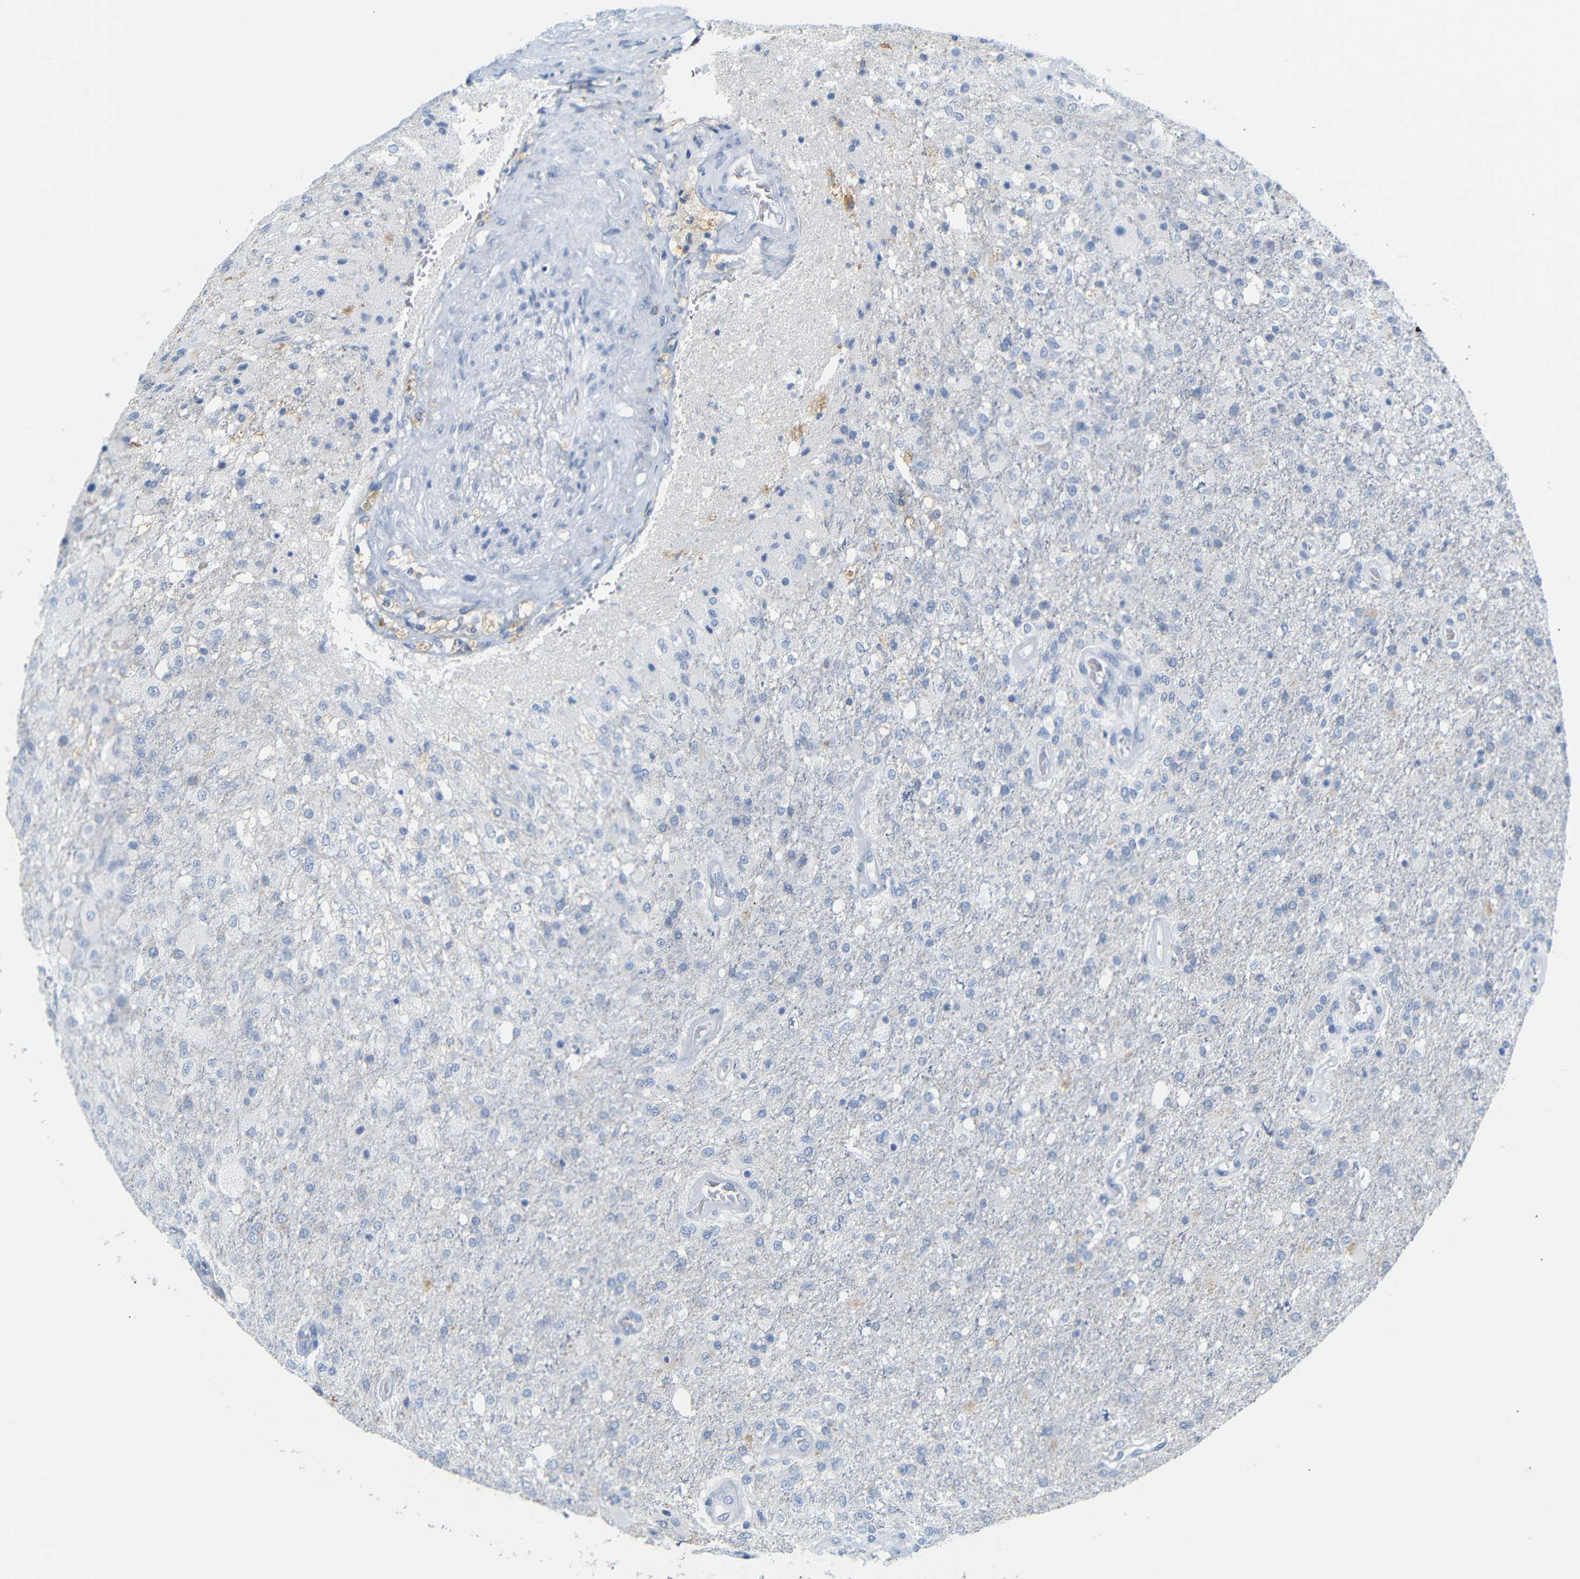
{"staining": {"intensity": "negative", "quantity": "none", "location": "none"}, "tissue": "glioma", "cell_type": "Tumor cells", "image_type": "cancer", "snomed": [{"axis": "morphology", "description": "Normal tissue, NOS"}, {"axis": "morphology", "description": "Glioma, malignant, High grade"}, {"axis": "topography", "description": "Cerebral cortex"}], "caption": "Malignant high-grade glioma was stained to show a protein in brown. There is no significant expression in tumor cells.", "gene": "FCRL1", "patient": {"sex": "male", "age": 77}}